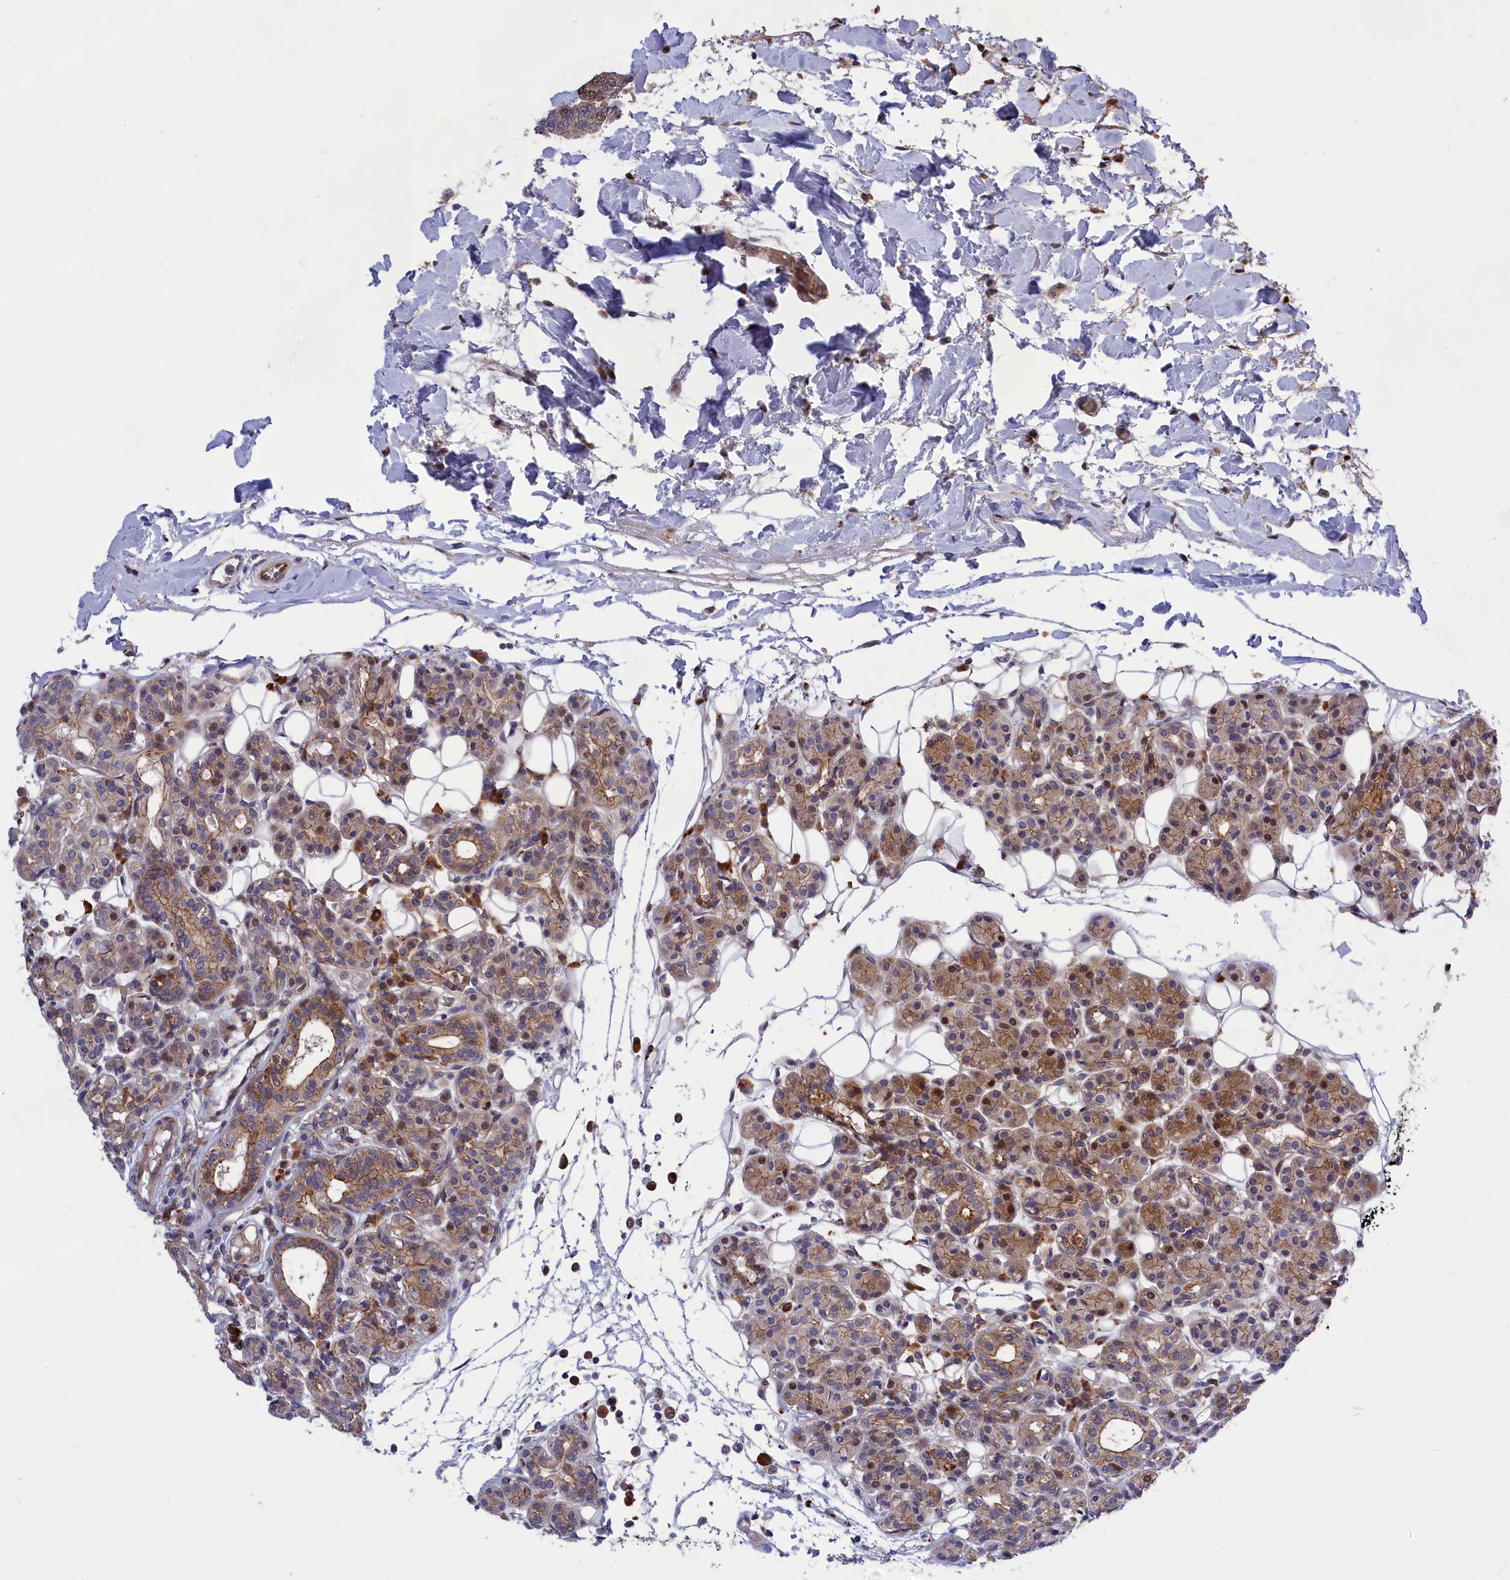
{"staining": {"intensity": "moderate", "quantity": ">75%", "location": "cytoplasmic/membranous,nuclear"}, "tissue": "head and neck cancer", "cell_type": "Tumor cells", "image_type": "cancer", "snomed": [{"axis": "morphology", "description": "Adenocarcinoma, NOS"}, {"axis": "morphology", "description": "Adenocarcinoma, metastatic, NOS"}, {"axis": "topography", "description": "Head-Neck"}], "caption": "A histopathology image of human head and neck adenocarcinoma stained for a protein exhibits moderate cytoplasmic/membranous and nuclear brown staining in tumor cells. Ihc stains the protein of interest in brown and the nuclei are stained blue.", "gene": "DDX60L", "patient": {"sex": "male", "age": 75}}